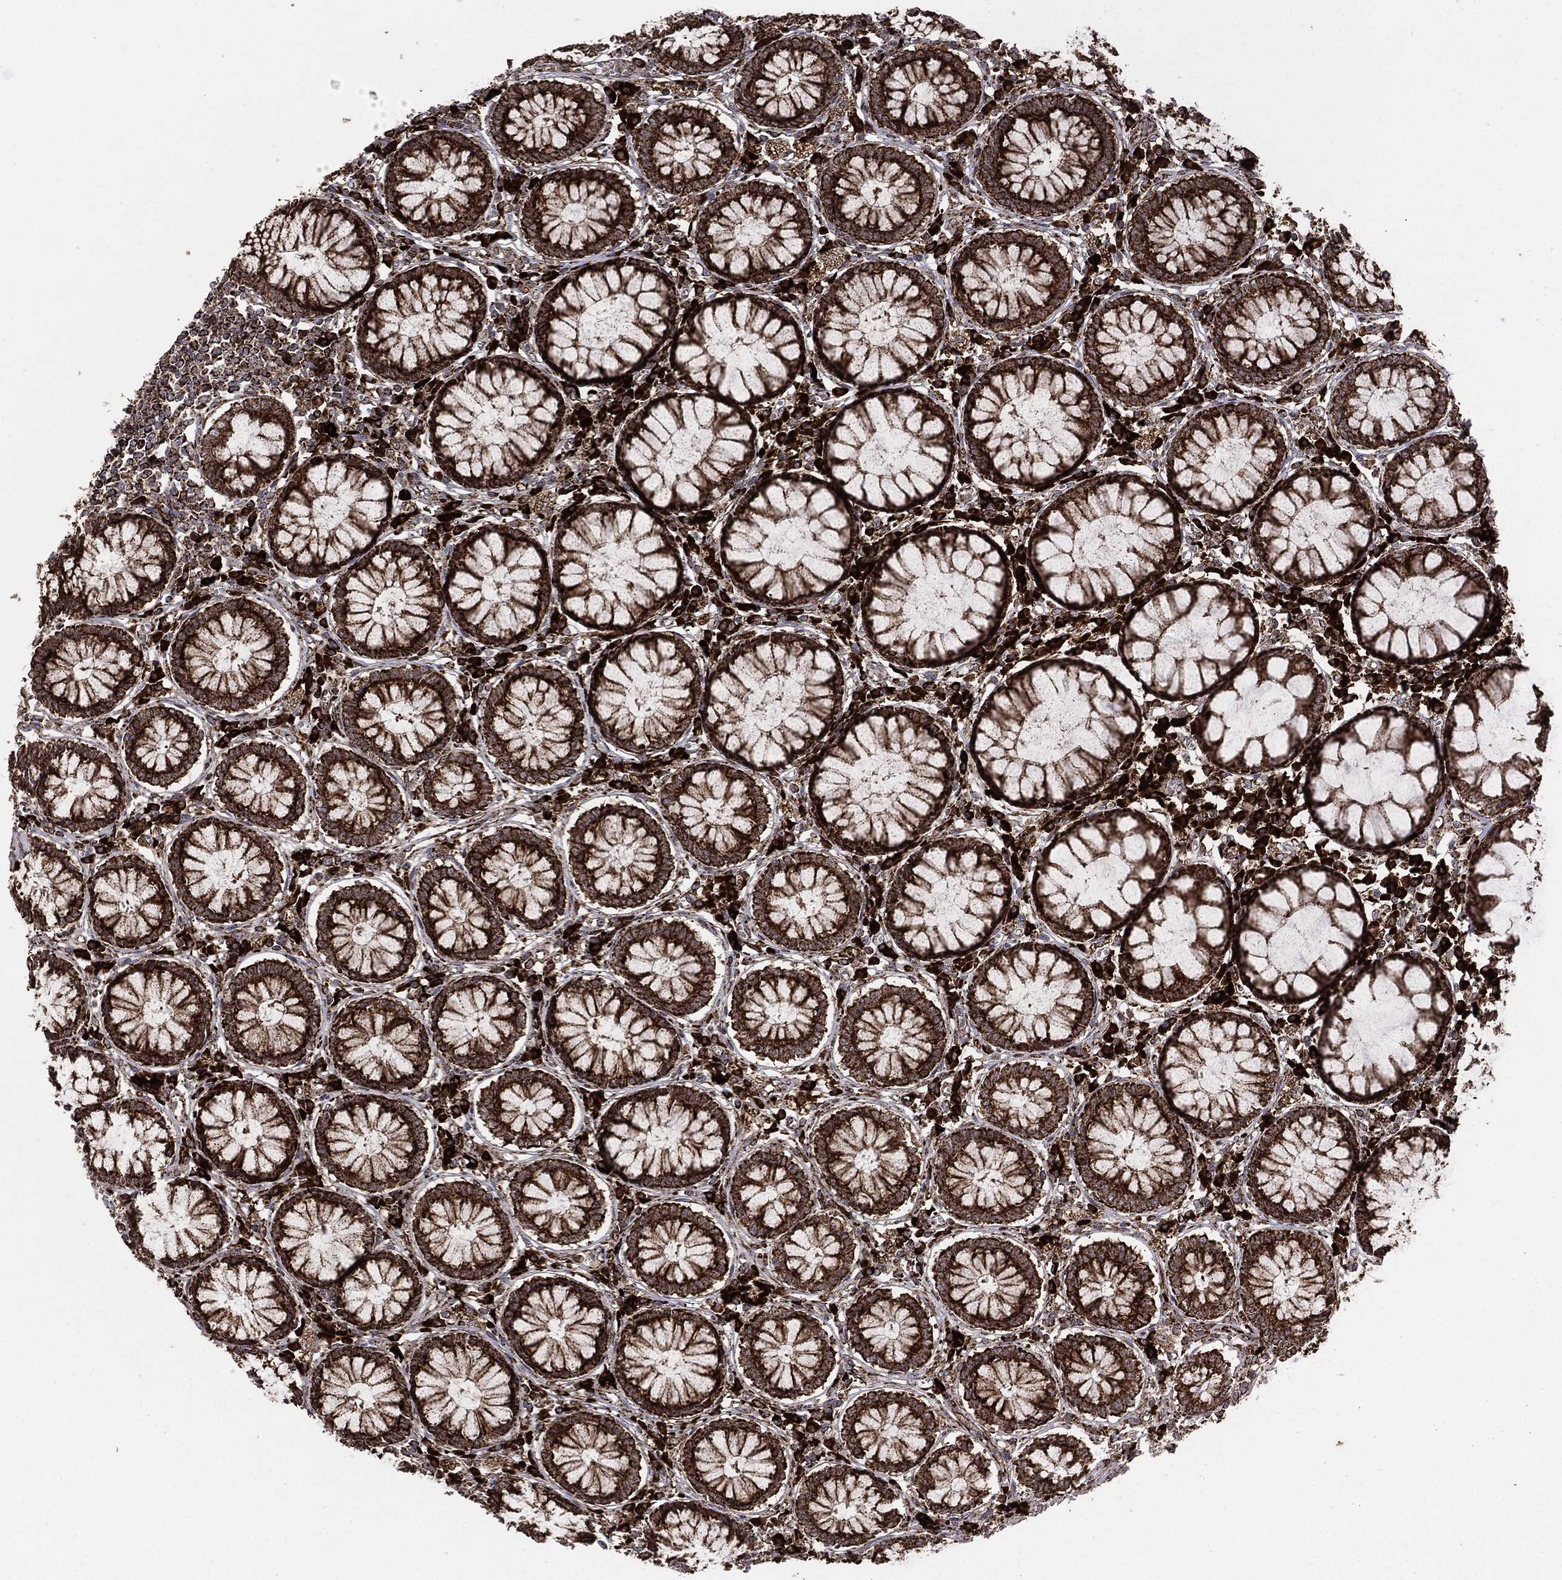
{"staining": {"intensity": "moderate", "quantity": ">75%", "location": "cytoplasmic/membranous"}, "tissue": "colon", "cell_type": "Endothelial cells", "image_type": "normal", "snomed": [{"axis": "morphology", "description": "Normal tissue, NOS"}, {"axis": "topography", "description": "Colon"}], "caption": "Colon stained with DAB immunohistochemistry reveals medium levels of moderate cytoplasmic/membranous positivity in approximately >75% of endothelial cells.", "gene": "MAP2K1", "patient": {"sex": "male", "age": 65}}